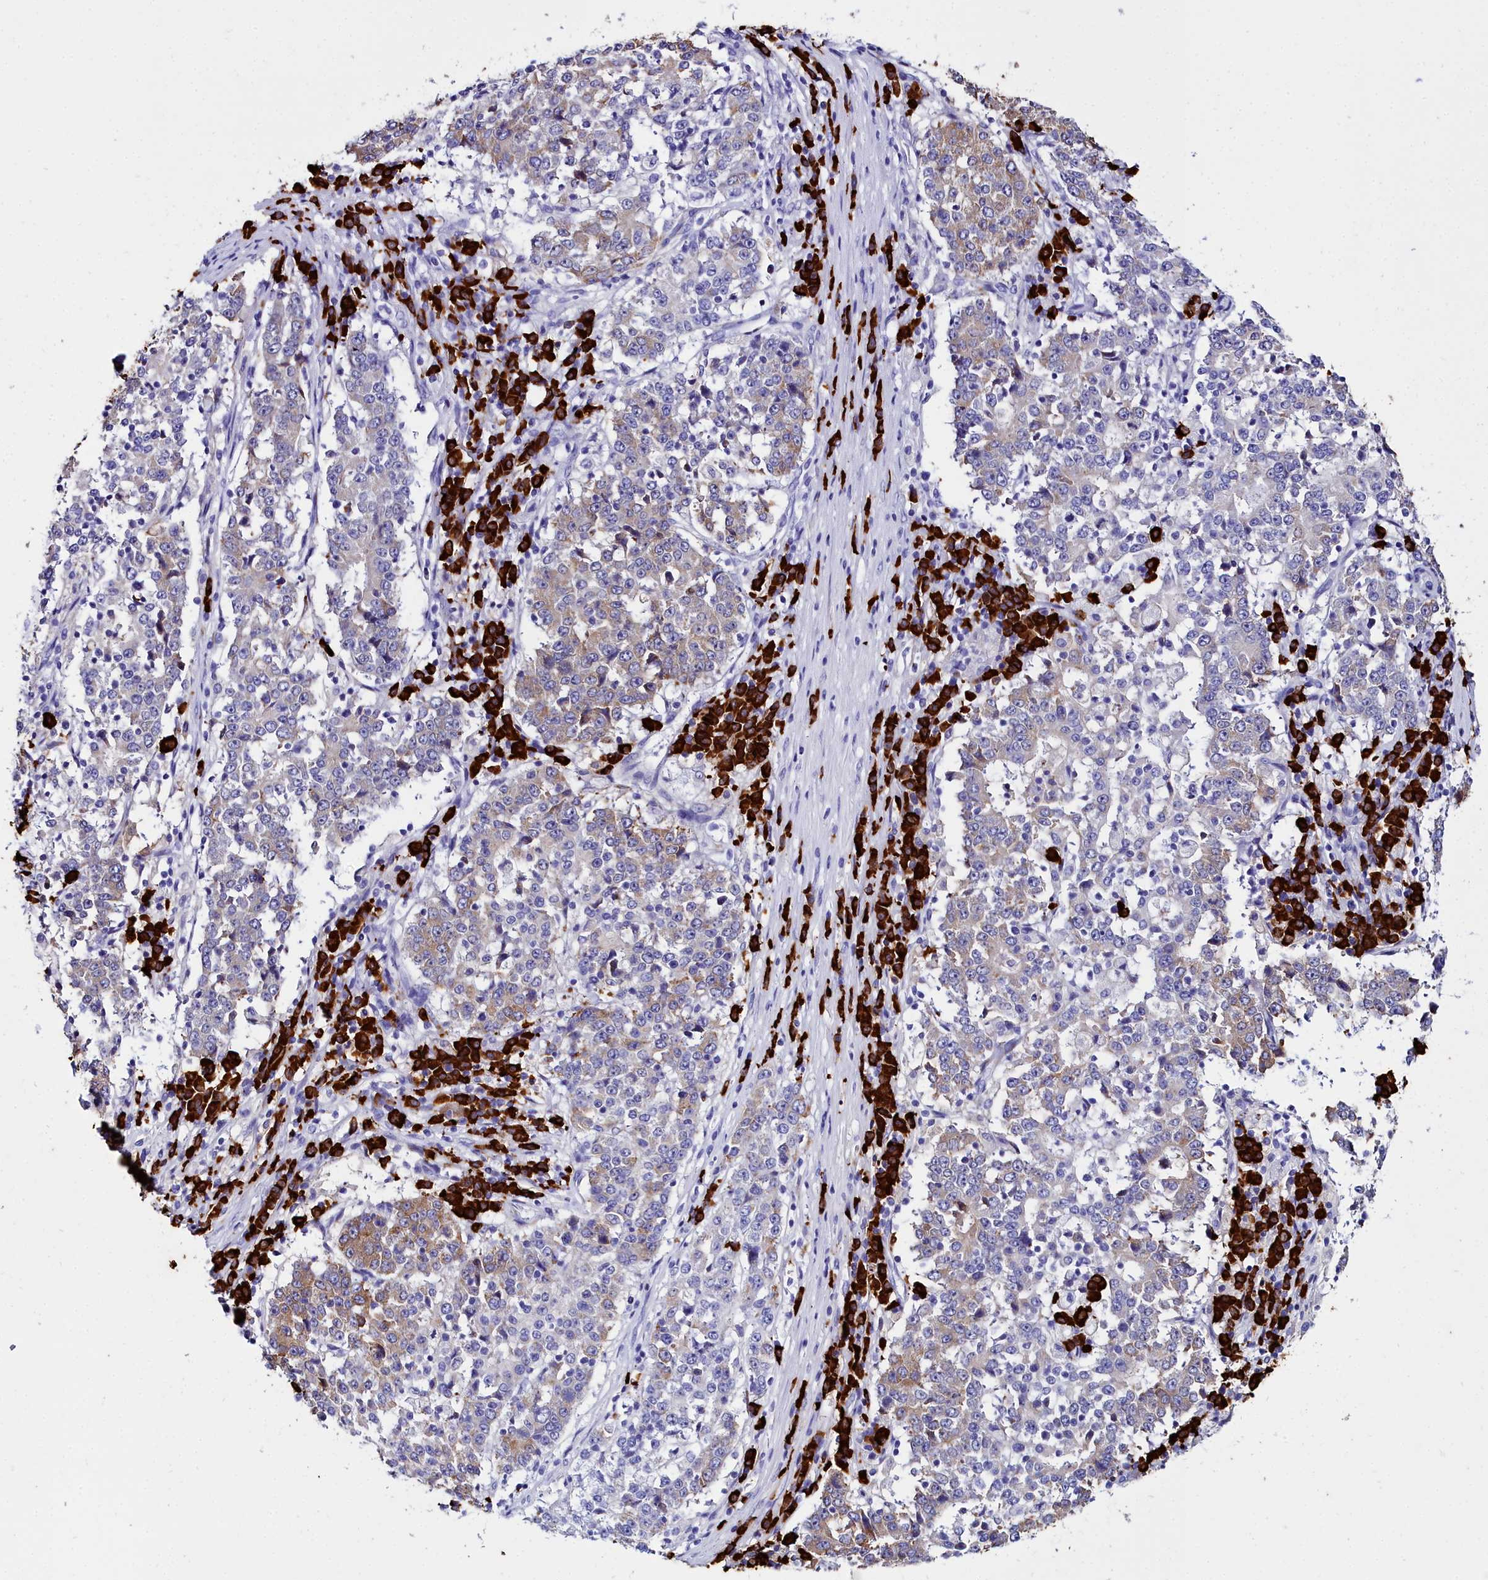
{"staining": {"intensity": "moderate", "quantity": "<25%", "location": "cytoplasmic/membranous"}, "tissue": "stomach cancer", "cell_type": "Tumor cells", "image_type": "cancer", "snomed": [{"axis": "morphology", "description": "Adenocarcinoma, NOS"}, {"axis": "topography", "description": "Stomach"}], "caption": "Immunohistochemistry (IHC) staining of stomach cancer (adenocarcinoma), which demonstrates low levels of moderate cytoplasmic/membranous expression in approximately <25% of tumor cells indicating moderate cytoplasmic/membranous protein positivity. The staining was performed using DAB (3,3'-diaminobenzidine) (brown) for protein detection and nuclei were counterstained in hematoxylin (blue).", "gene": "TXNDC5", "patient": {"sex": "male", "age": 59}}